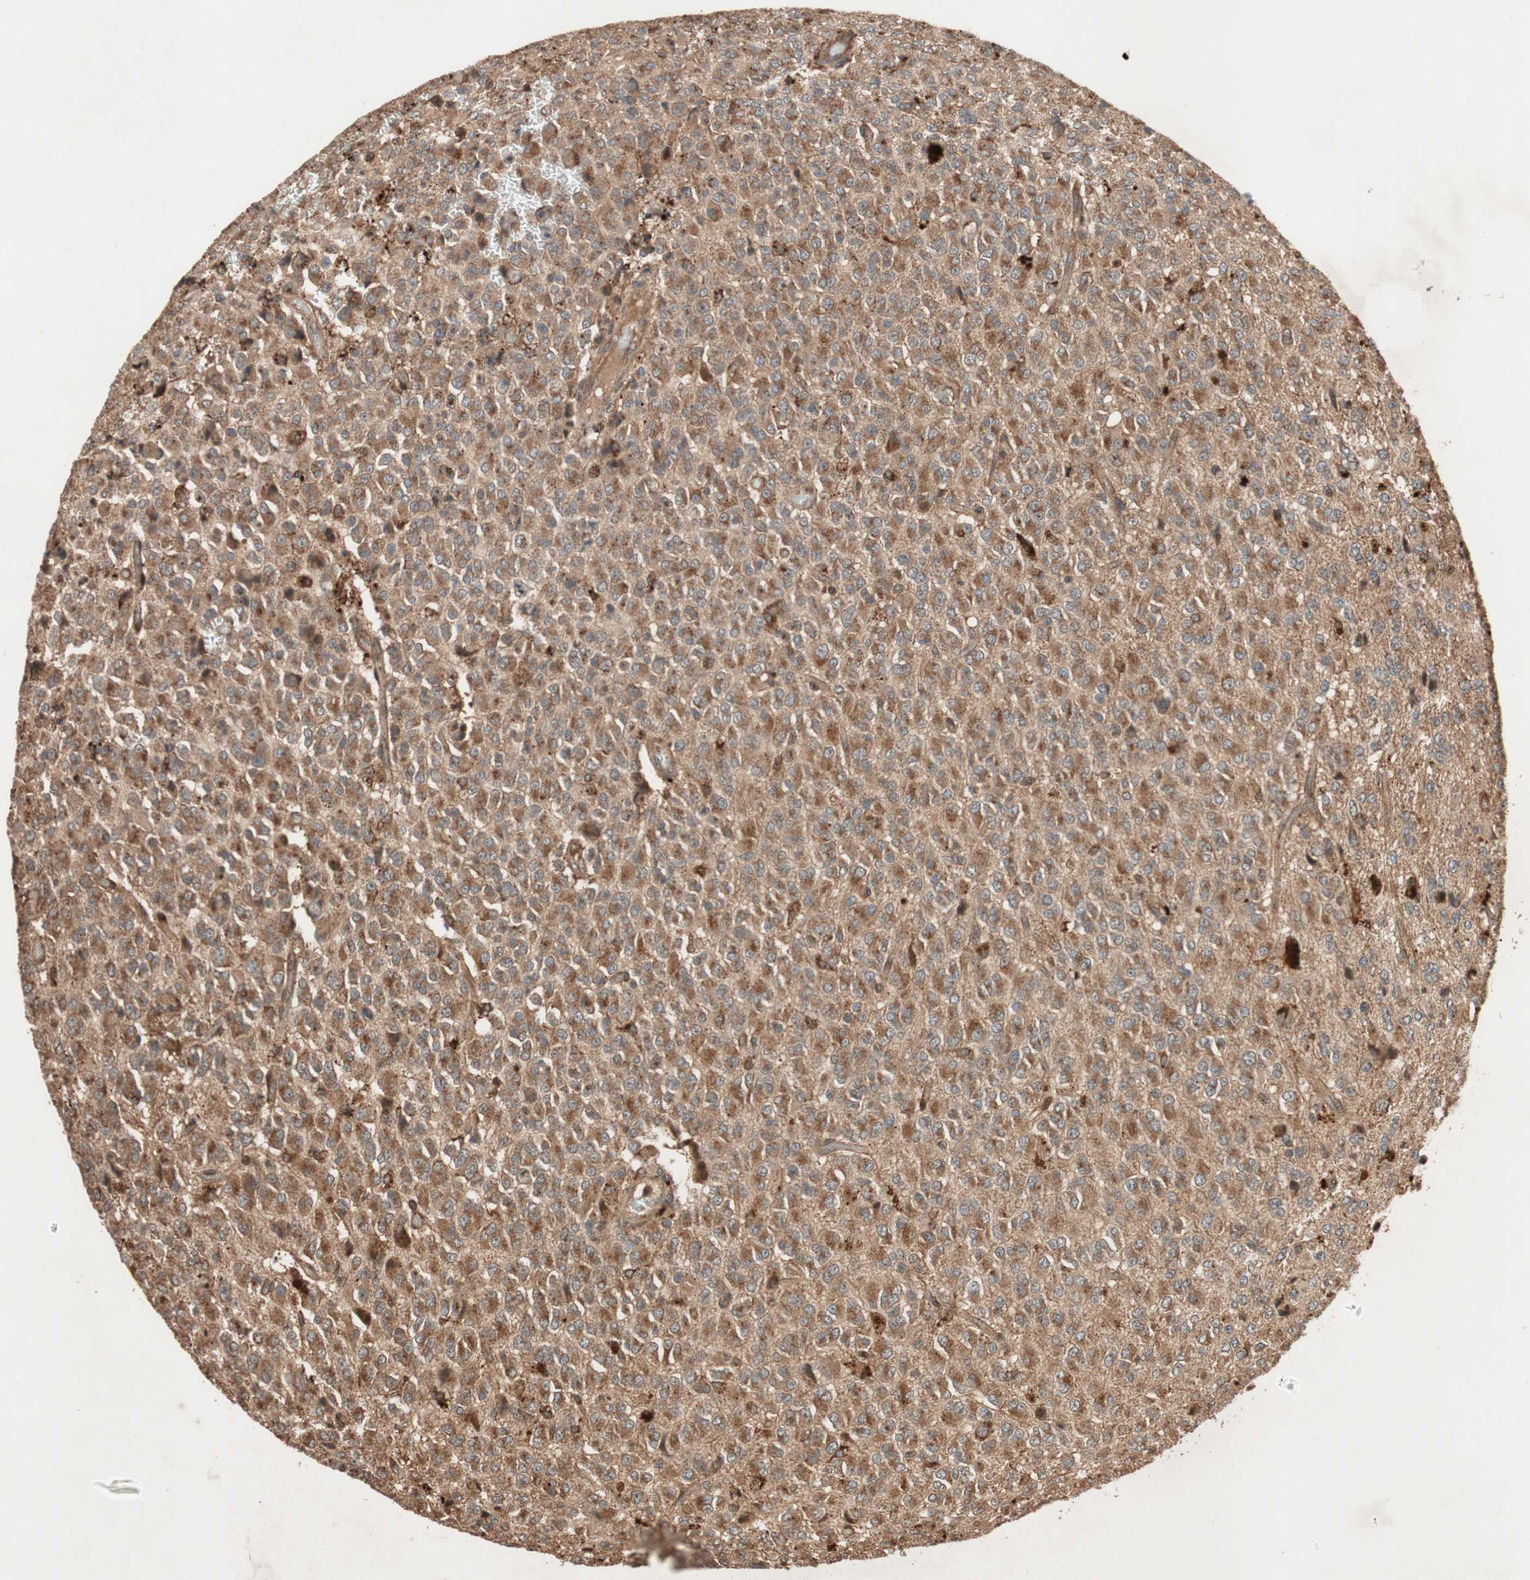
{"staining": {"intensity": "moderate", "quantity": ">75%", "location": "cytoplasmic/membranous"}, "tissue": "glioma", "cell_type": "Tumor cells", "image_type": "cancer", "snomed": [{"axis": "morphology", "description": "Glioma, malignant, High grade"}, {"axis": "topography", "description": "pancreas cauda"}], "caption": "Human malignant glioma (high-grade) stained with a brown dye displays moderate cytoplasmic/membranous positive expression in about >75% of tumor cells.", "gene": "RAB1A", "patient": {"sex": "male", "age": 60}}